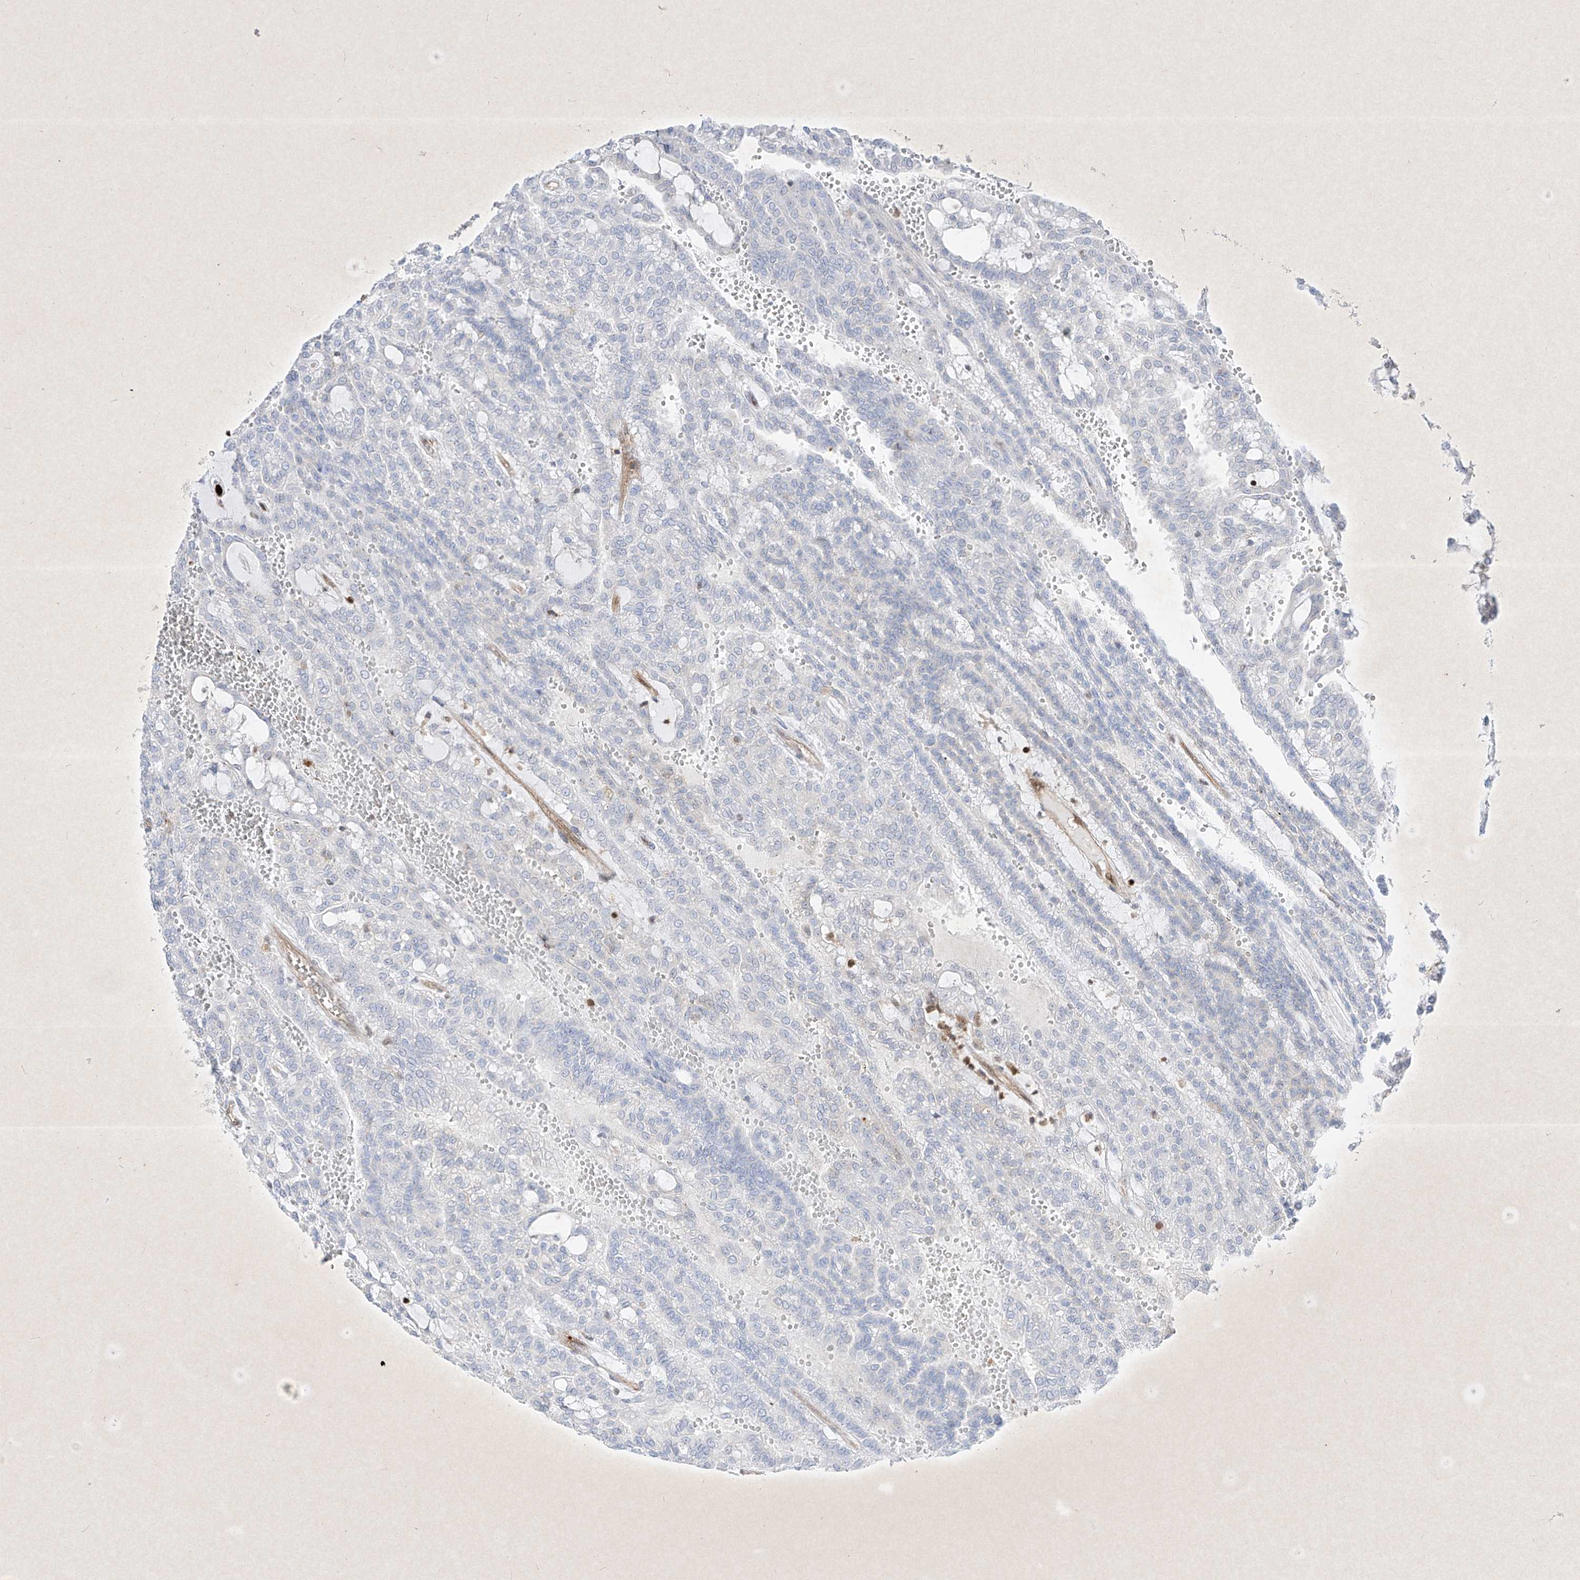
{"staining": {"intensity": "negative", "quantity": "none", "location": "none"}, "tissue": "renal cancer", "cell_type": "Tumor cells", "image_type": "cancer", "snomed": [{"axis": "morphology", "description": "Adenocarcinoma, NOS"}, {"axis": "topography", "description": "Kidney"}], "caption": "DAB (3,3'-diaminobenzidine) immunohistochemical staining of human adenocarcinoma (renal) shows no significant staining in tumor cells. (DAB (3,3'-diaminobenzidine) immunohistochemistry, high magnification).", "gene": "PSMB10", "patient": {"sex": "male", "age": 63}}